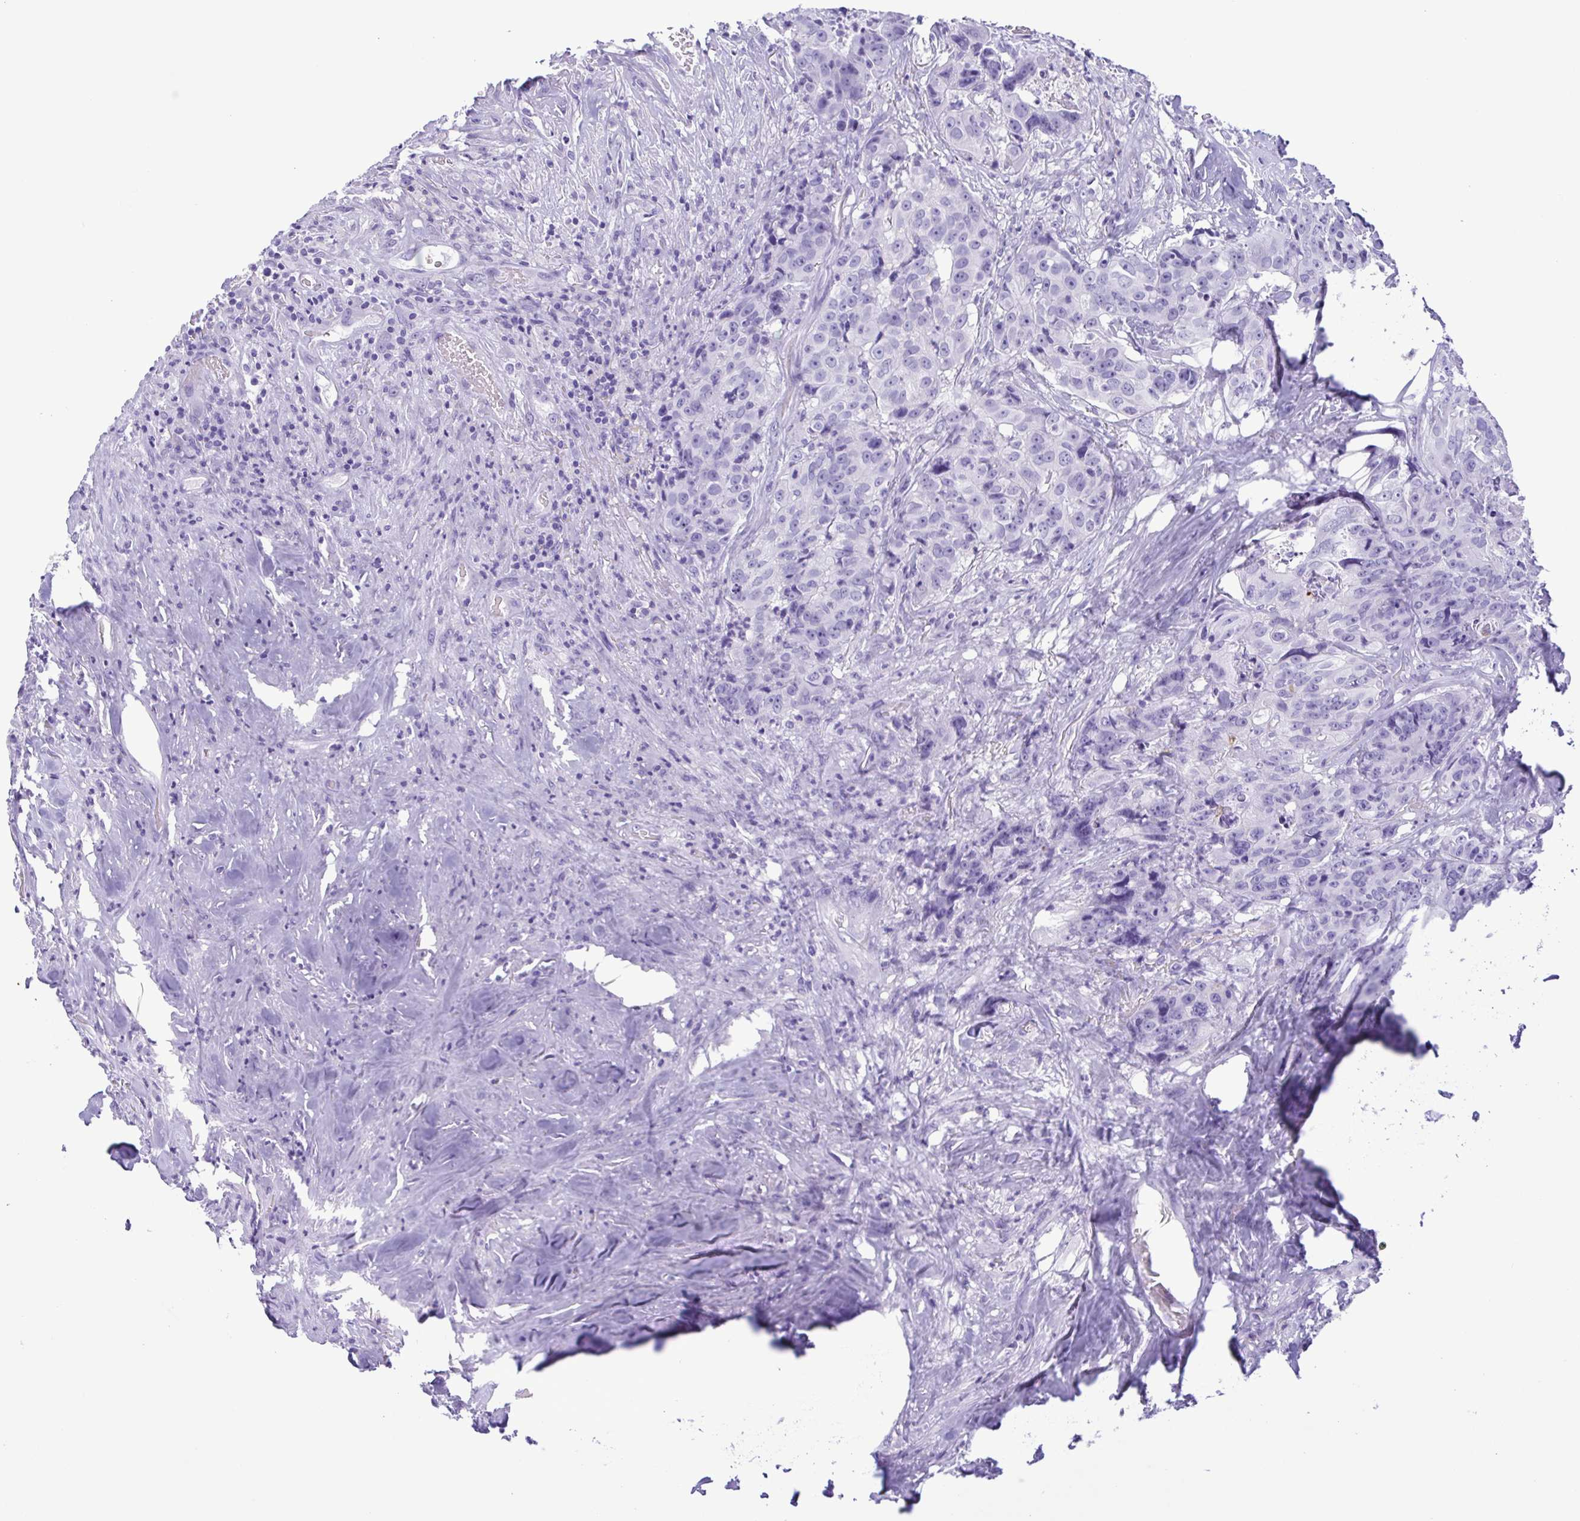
{"staining": {"intensity": "negative", "quantity": "none", "location": "none"}, "tissue": "colorectal cancer", "cell_type": "Tumor cells", "image_type": "cancer", "snomed": [{"axis": "morphology", "description": "Adenocarcinoma, NOS"}, {"axis": "topography", "description": "Rectum"}], "caption": "Tumor cells show no significant protein expression in colorectal adenocarcinoma.", "gene": "OVGP1", "patient": {"sex": "female", "age": 62}}